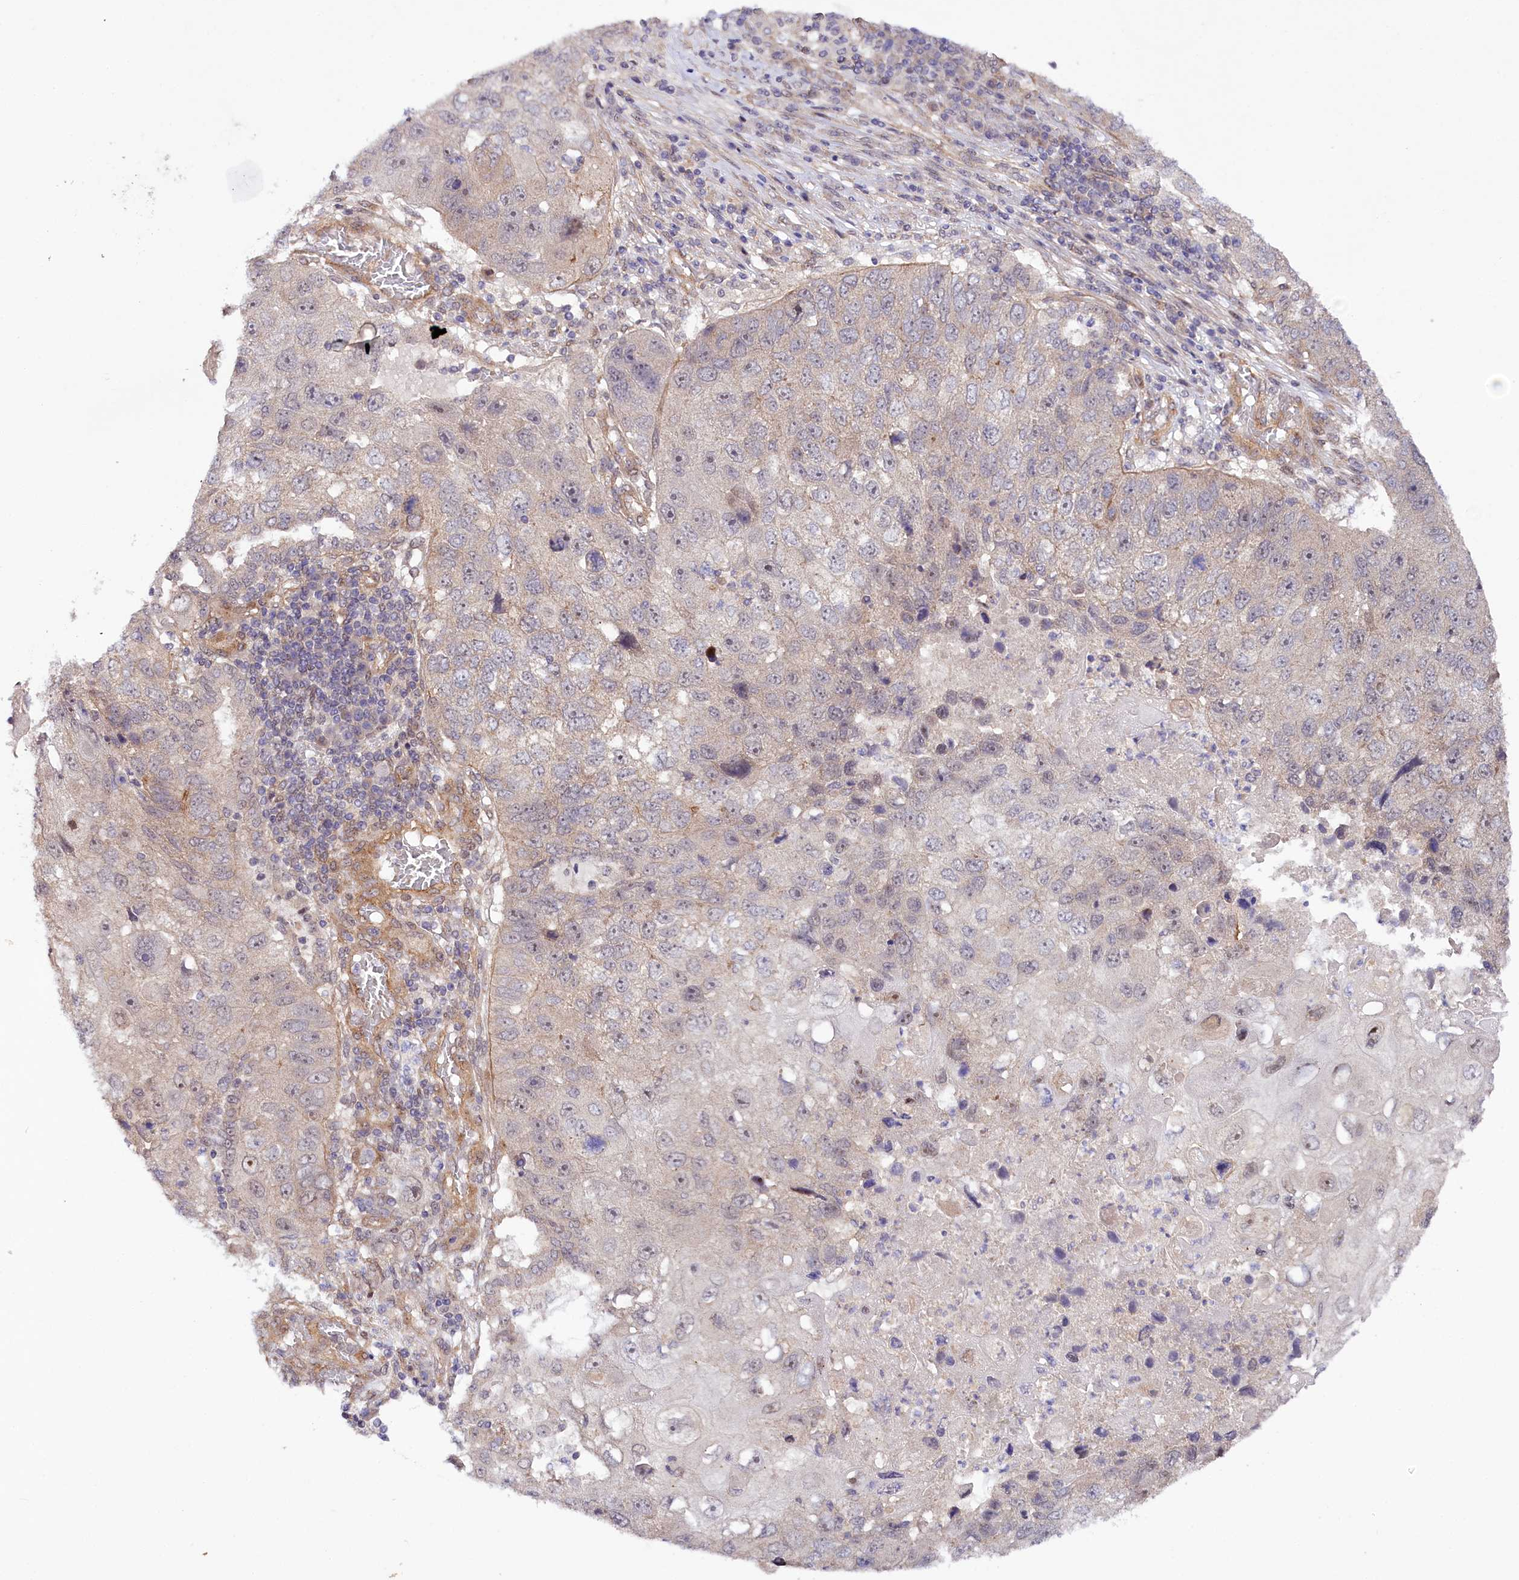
{"staining": {"intensity": "weak", "quantity": "<25%", "location": "cytoplasmic/membranous"}, "tissue": "lung cancer", "cell_type": "Tumor cells", "image_type": "cancer", "snomed": [{"axis": "morphology", "description": "Squamous cell carcinoma, NOS"}, {"axis": "topography", "description": "Lung"}], "caption": "Lung squamous cell carcinoma was stained to show a protein in brown. There is no significant positivity in tumor cells.", "gene": "PHLDB1", "patient": {"sex": "male", "age": 61}}